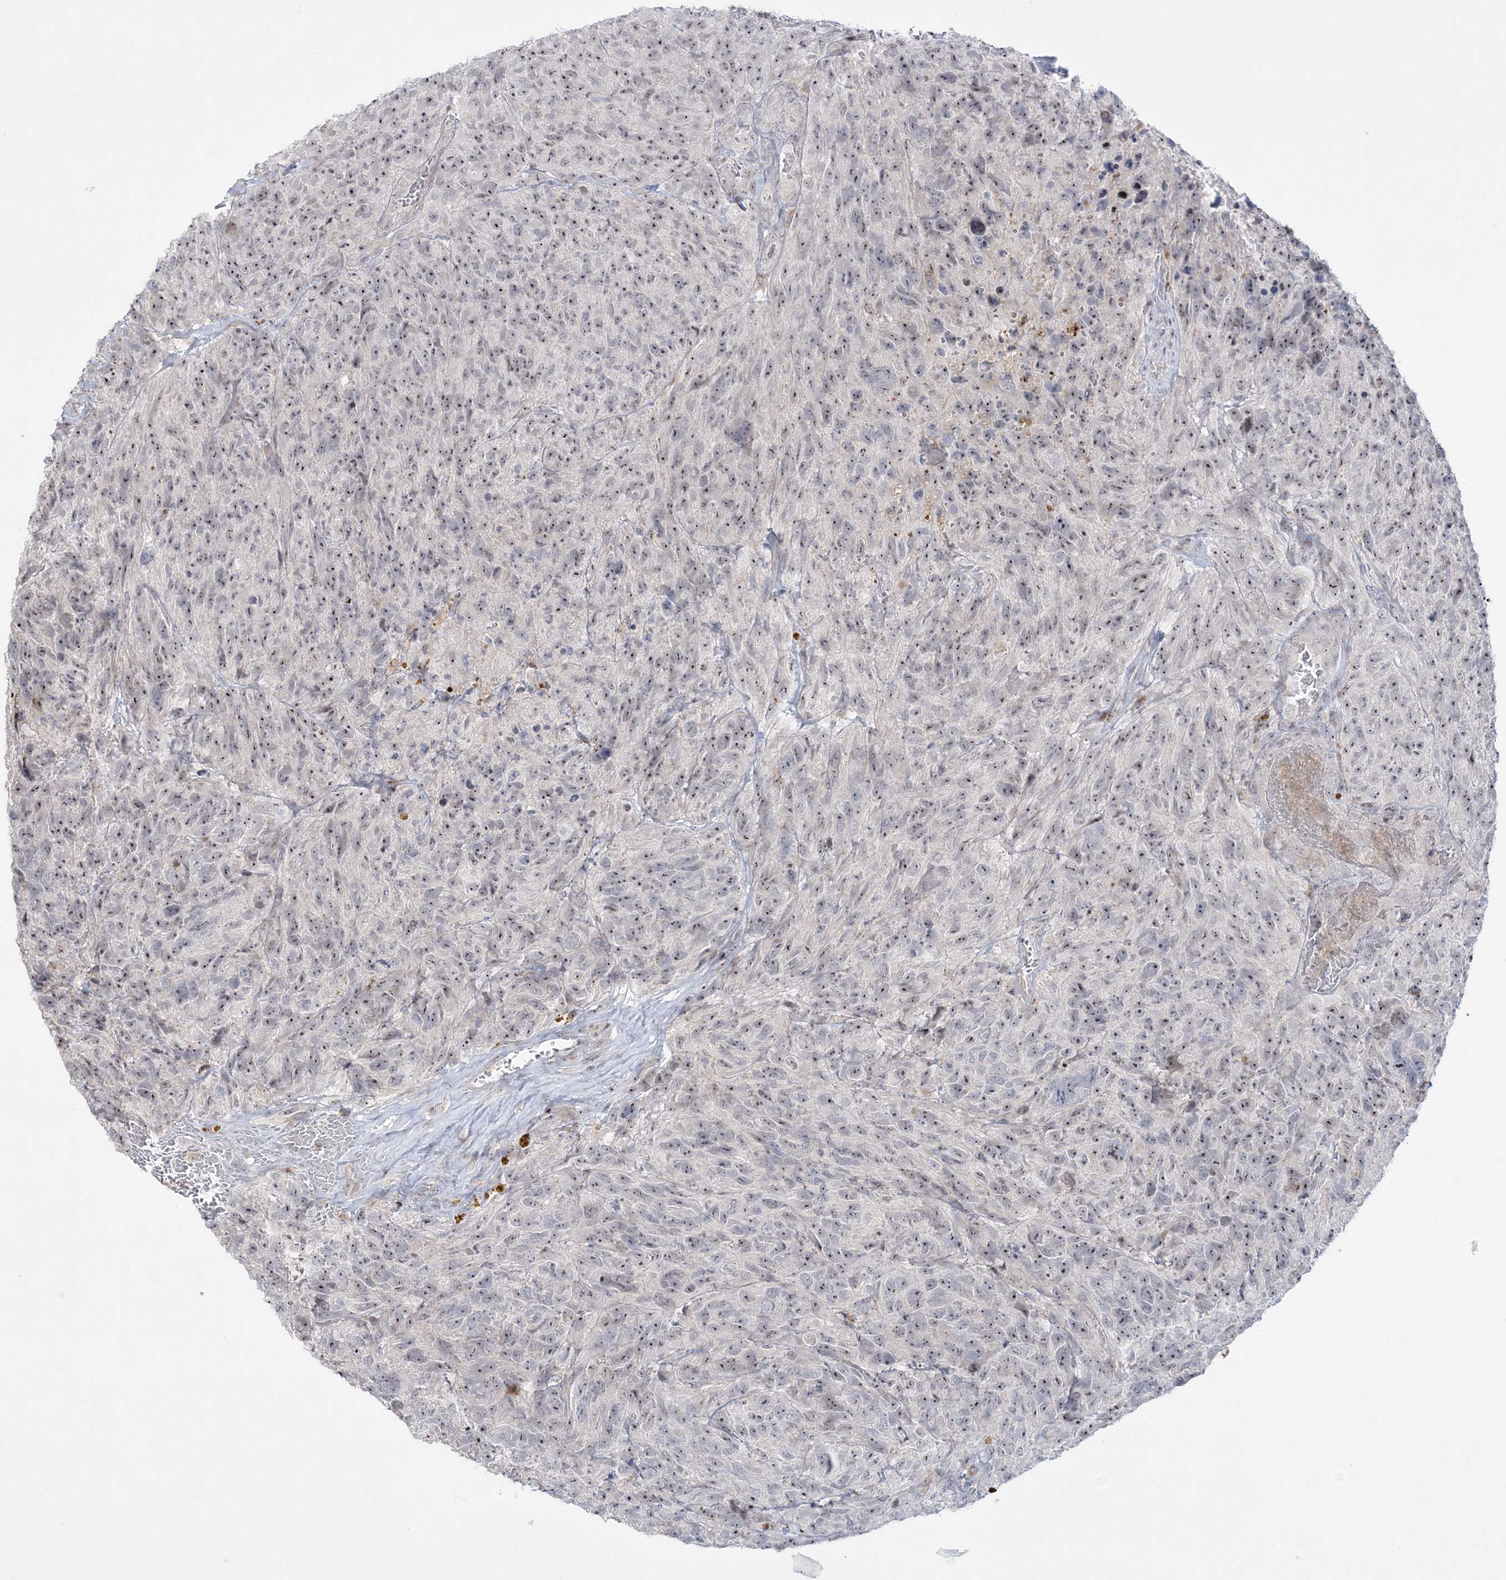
{"staining": {"intensity": "moderate", "quantity": "<25%", "location": "nuclear"}, "tissue": "glioma", "cell_type": "Tumor cells", "image_type": "cancer", "snomed": [{"axis": "morphology", "description": "Glioma, malignant, High grade"}, {"axis": "topography", "description": "Brain"}], "caption": "Immunohistochemical staining of glioma exhibits moderate nuclear protein expression in approximately <25% of tumor cells.", "gene": "SH3BP4", "patient": {"sex": "male", "age": 69}}